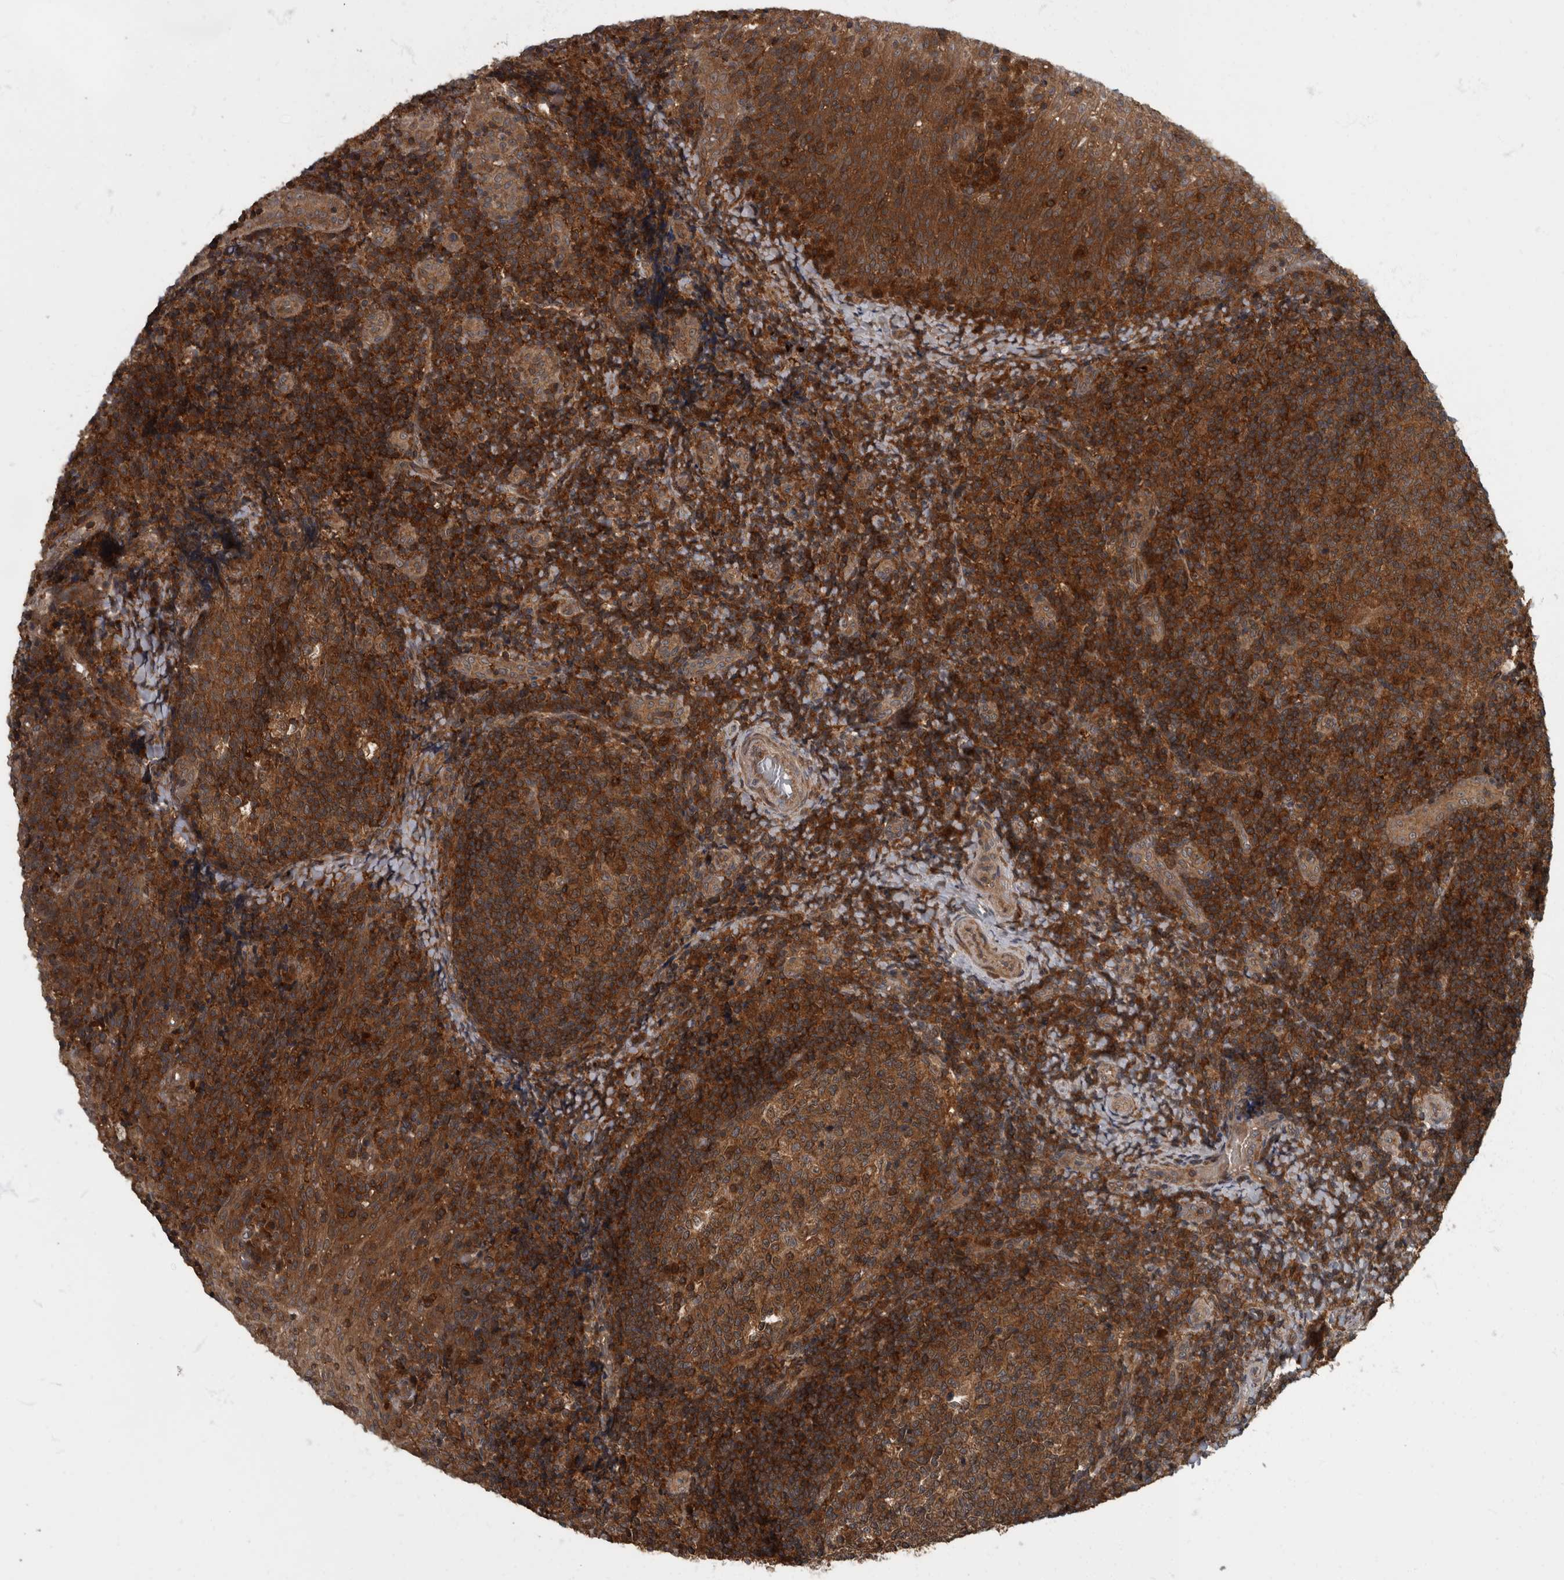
{"staining": {"intensity": "strong", "quantity": ">75%", "location": "cytoplasmic/membranous"}, "tissue": "tonsil", "cell_type": "Germinal center cells", "image_type": "normal", "snomed": [{"axis": "morphology", "description": "Normal tissue, NOS"}, {"axis": "topography", "description": "Tonsil"}], "caption": "This is a photomicrograph of immunohistochemistry (IHC) staining of normal tonsil, which shows strong expression in the cytoplasmic/membranous of germinal center cells.", "gene": "RABGGTB", "patient": {"sex": "female", "age": 19}}